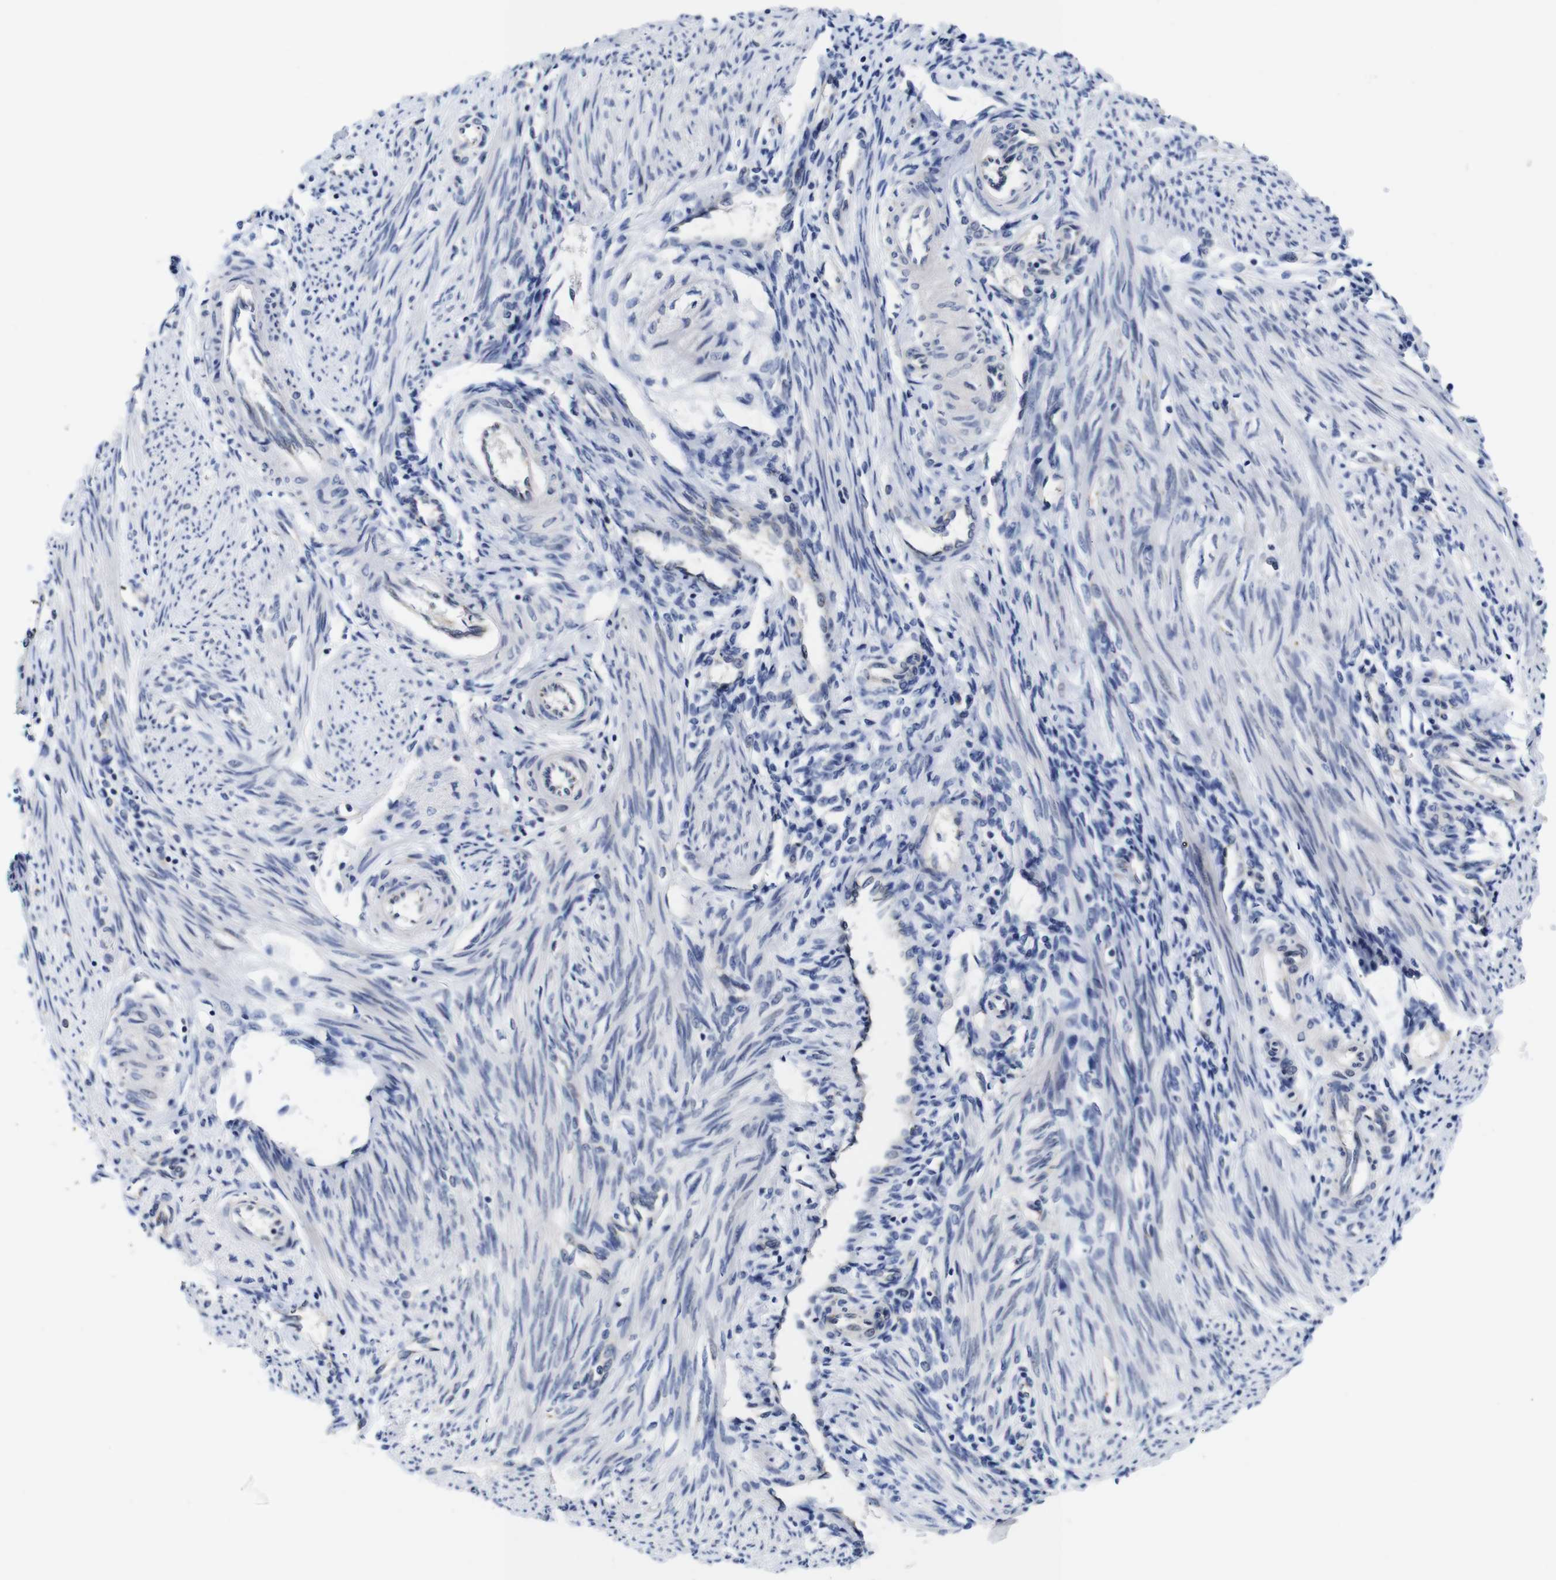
{"staining": {"intensity": "negative", "quantity": "none", "location": "none"}, "tissue": "endometrium", "cell_type": "Cells in endometrial stroma", "image_type": "normal", "snomed": [{"axis": "morphology", "description": "Normal tissue, NOS"}, {"axis": "topography", "description": "Endometrium"}], "caption": "High magnification brightfield microscopy of unremarkable endometrium stained with DAB (3,3'-diaminobenzidine) (brown) and counterstained with hematoxylin (blue): cells in endometrial stroma show no significant staining. (DAB immunohistochemistry, high magnification).", "gene": "FURIN", "patient": {"sex": "female", "age": 42}}